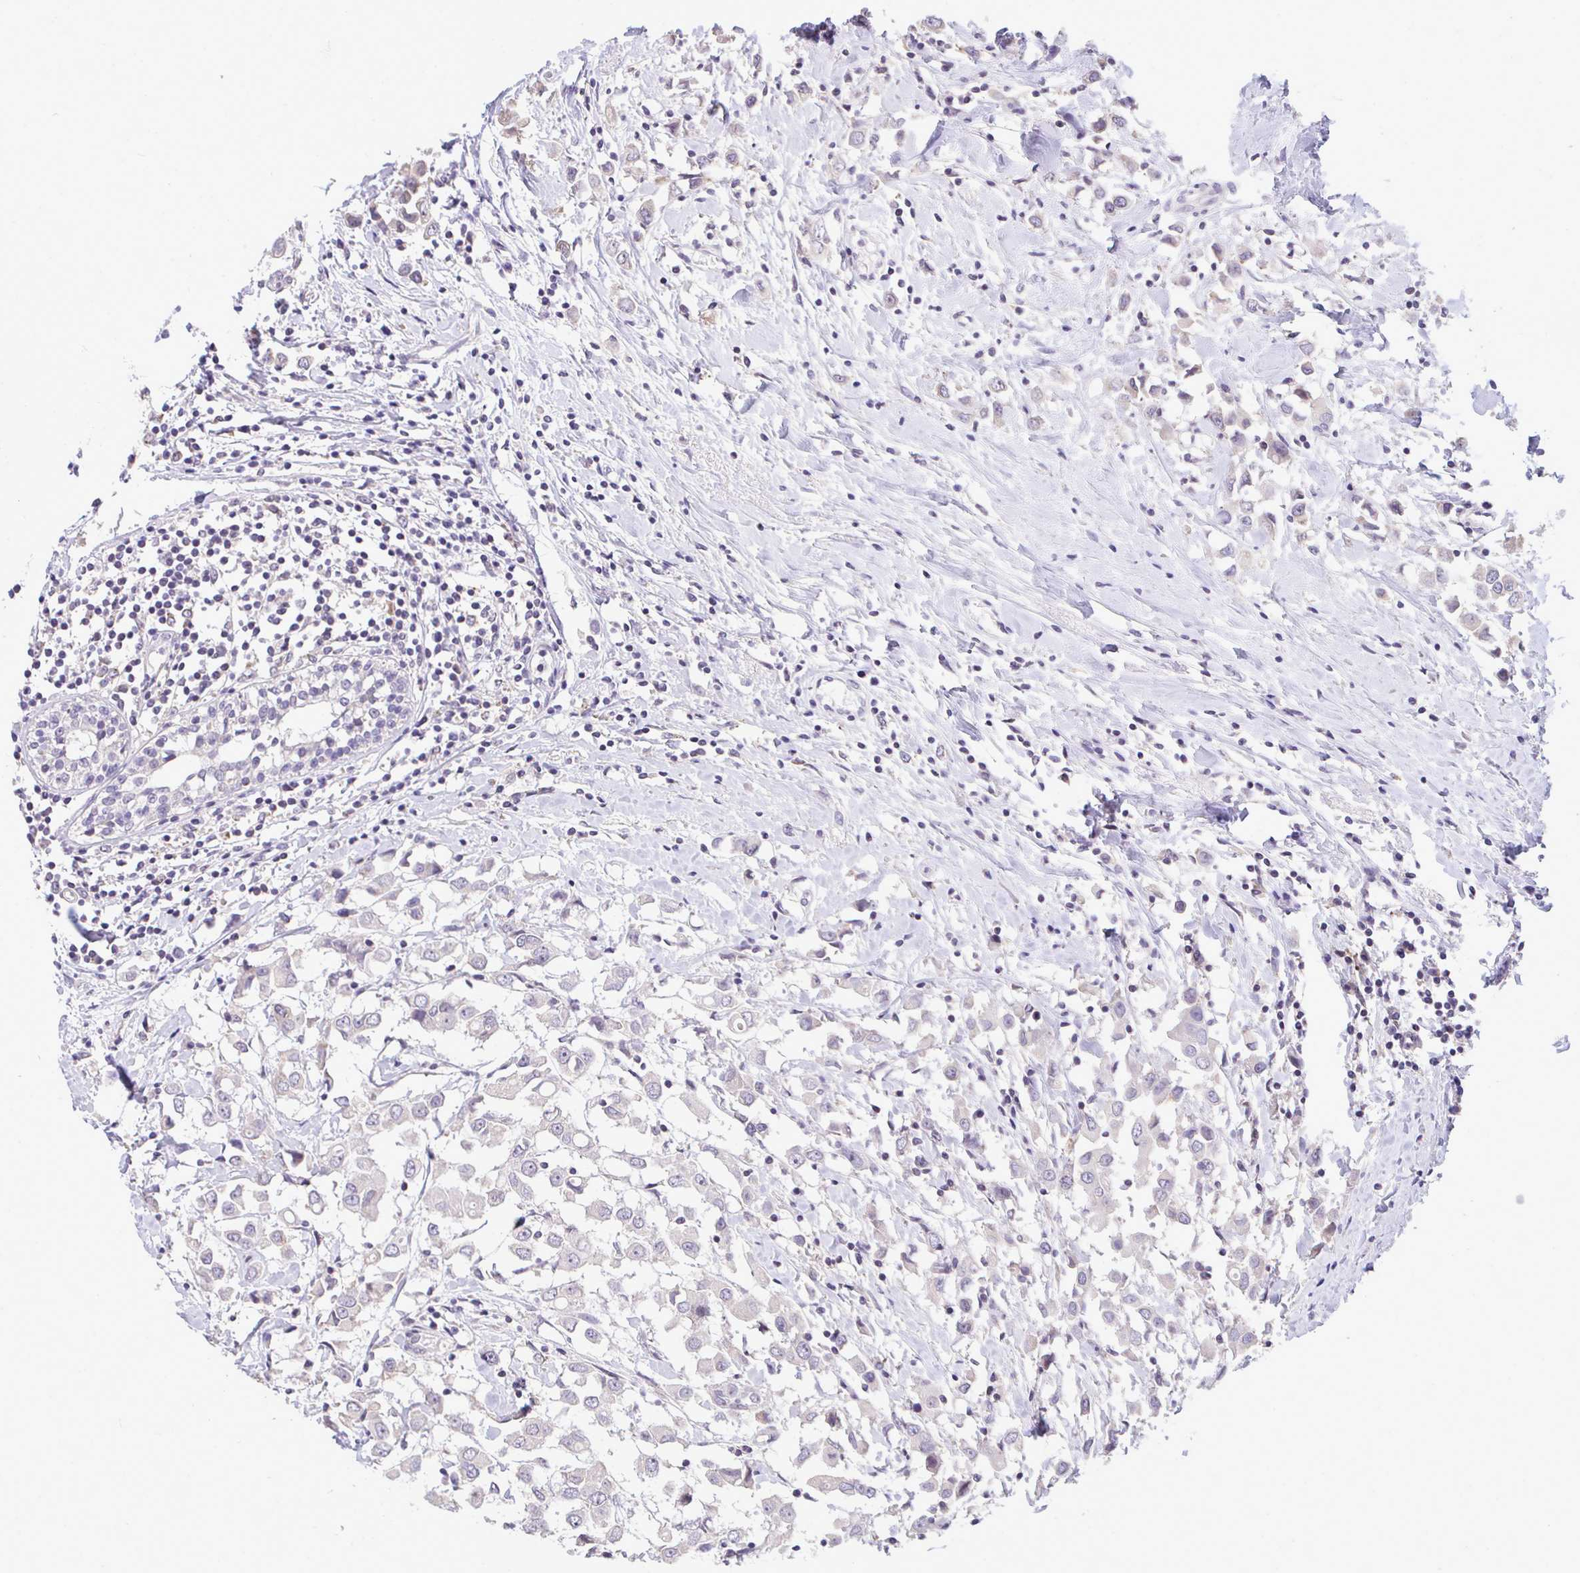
{"staining": {"intensity": "negative", "quantity": "none", "location": "none"}, "tissue": "breast cancer", "cell_type": "Tumor cells", "image_type": "cancer", "snomed": [{"axis": "morphology", "description": "Duct carcinoma"}, {"axis": "topography", "description": "Breast"}], "caption": "Immunohistochemistry (IHC) micrograph of human breast cancer (intraductal carcinoma) stained for a protein (brown), which demonstrates no staining in tumor cells. (DAB (3,3'-diaminobenzidine) immunohistochemistry, high magnification).", "gene": "PIGK", "patient": {"sex": "female", "age": 61}}